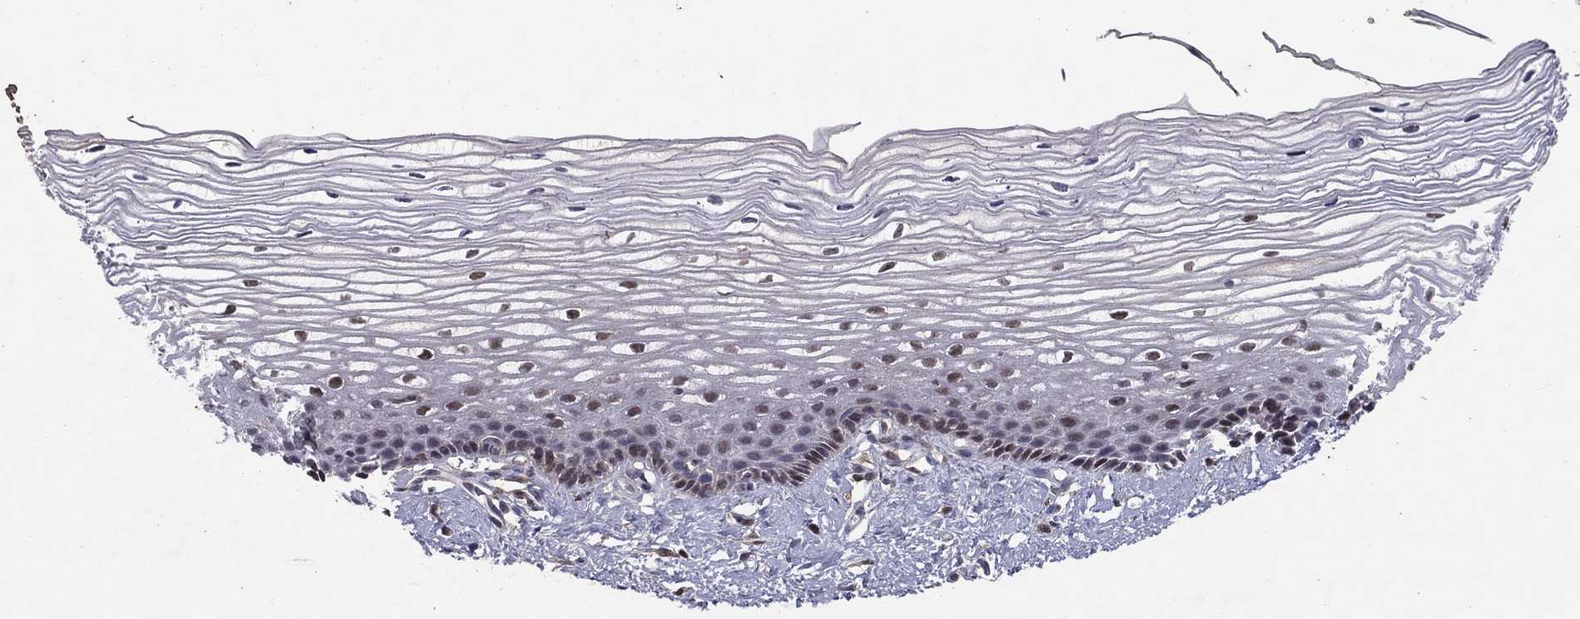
{"staining": {"intensity": "moderate", "quantity": ">75%", "location": "nuclear"}, "tissue": "cervix", "cell_type": "Glandular cells", "image_type": "normal", "snomed": [{"axis": "morphology", "description": "Normal tissue, NOS"}, {"axis": "topography", "description": "Cervix"}], "caption": "Moderate nuclear positivity is seen in approximately >75% of glandular cells in benign cervix. The staining is performed using DAB (3,3'-diaminobenzidine) brown chromogen to label protein expression. The nuclei are counter-stained blue using hematoxylin.", "gene": "CRTC1", "patient": {"sex": "female", "age": 40}}